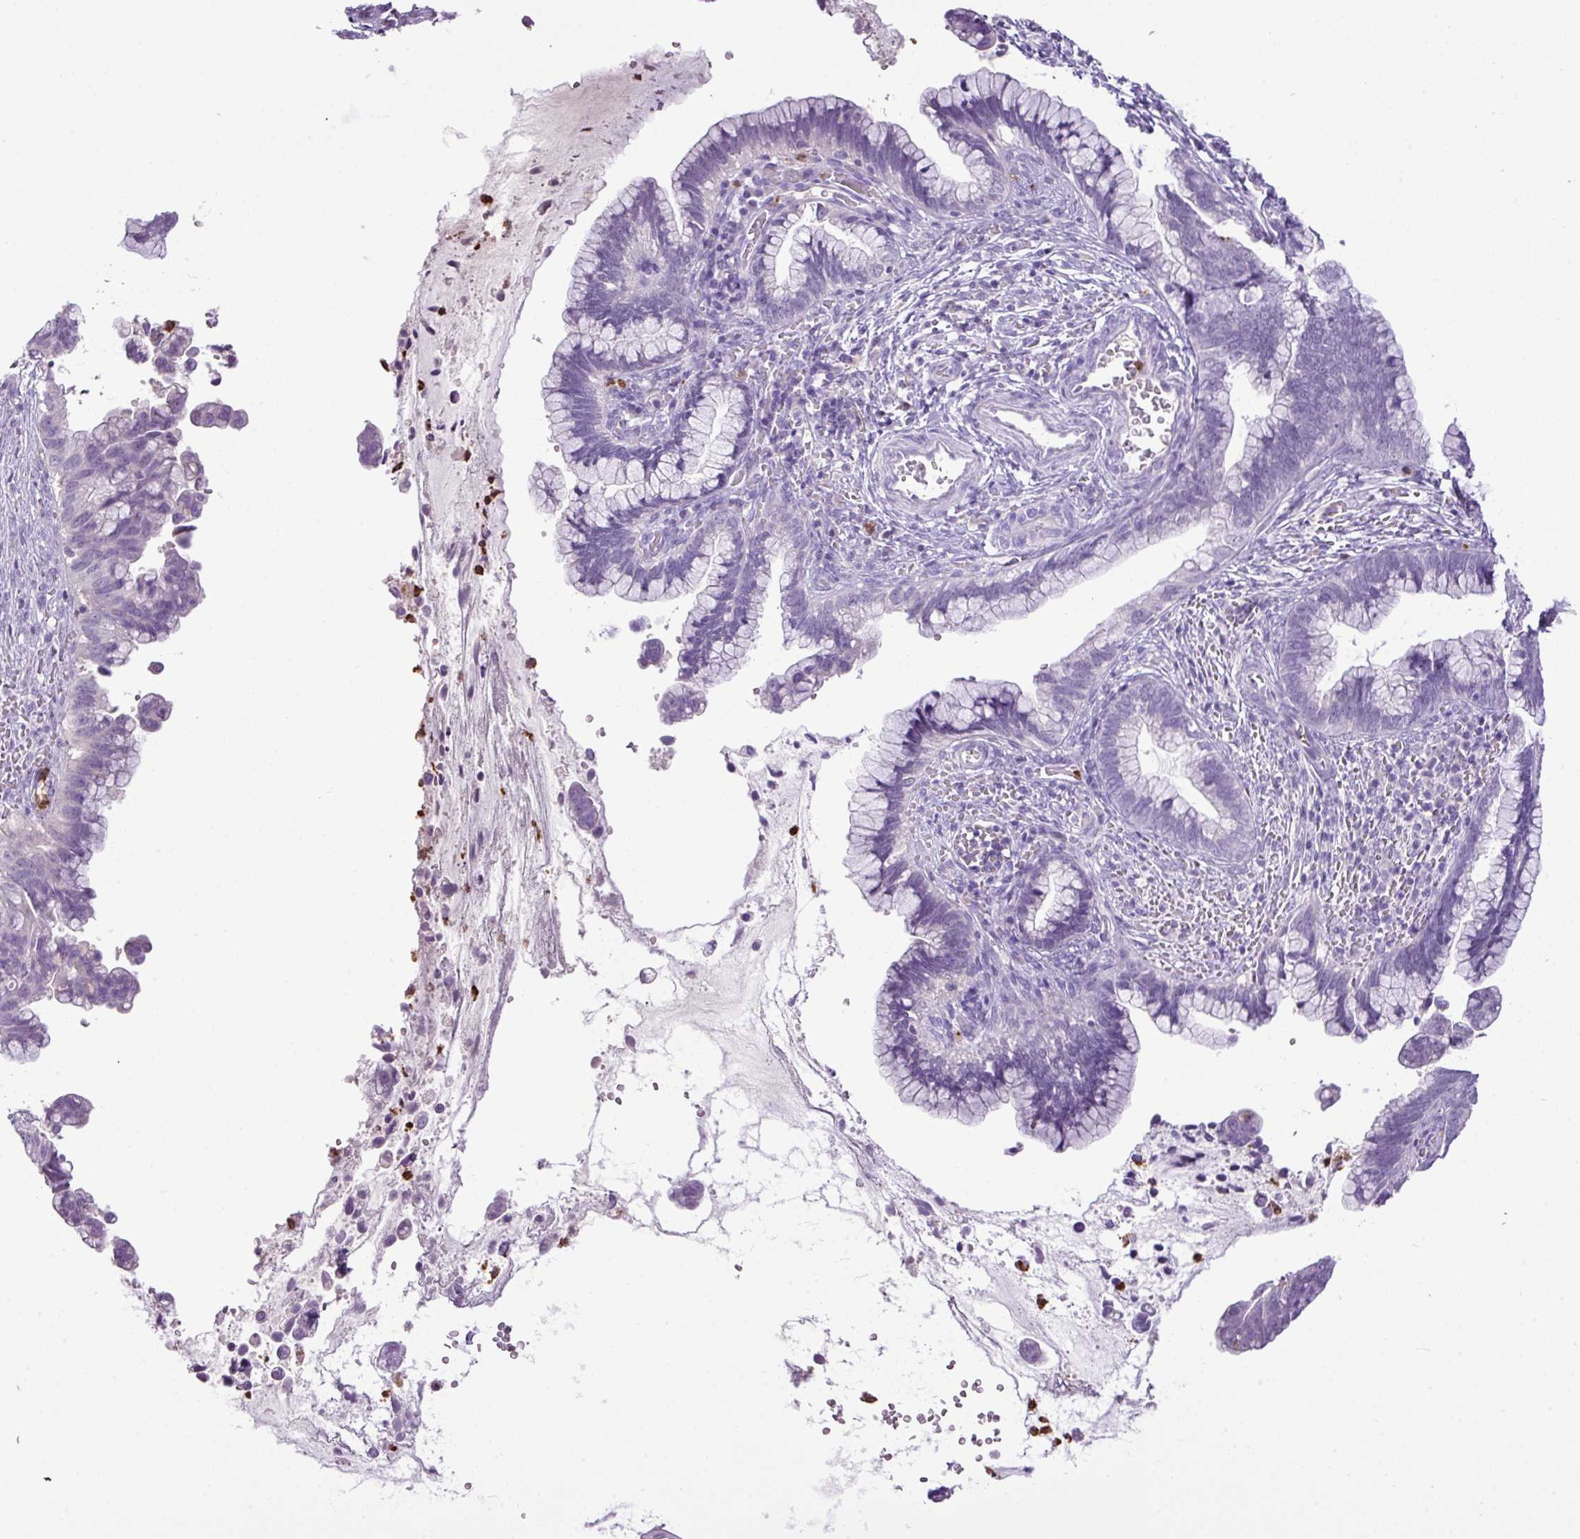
{"staining": {"intensity": "negative", "quantity": "none", "location": "none"}, "tissue": "cervical cancer", "cell_type": "Tumor cells", "image_type": "cancer", "snomed": [{"axis": "morphology", "description": "Adenocarcinoma, NOS"}, {"axis": "topography", "description": "Cervix"}], "caption": "A high-resolution micrograph shows IHC staining of cervical adenocarcinoma, which shows no significant expression in tumor cells.", "gene": "HTR3E", "patient": {"sex": "female", "age": 44}}